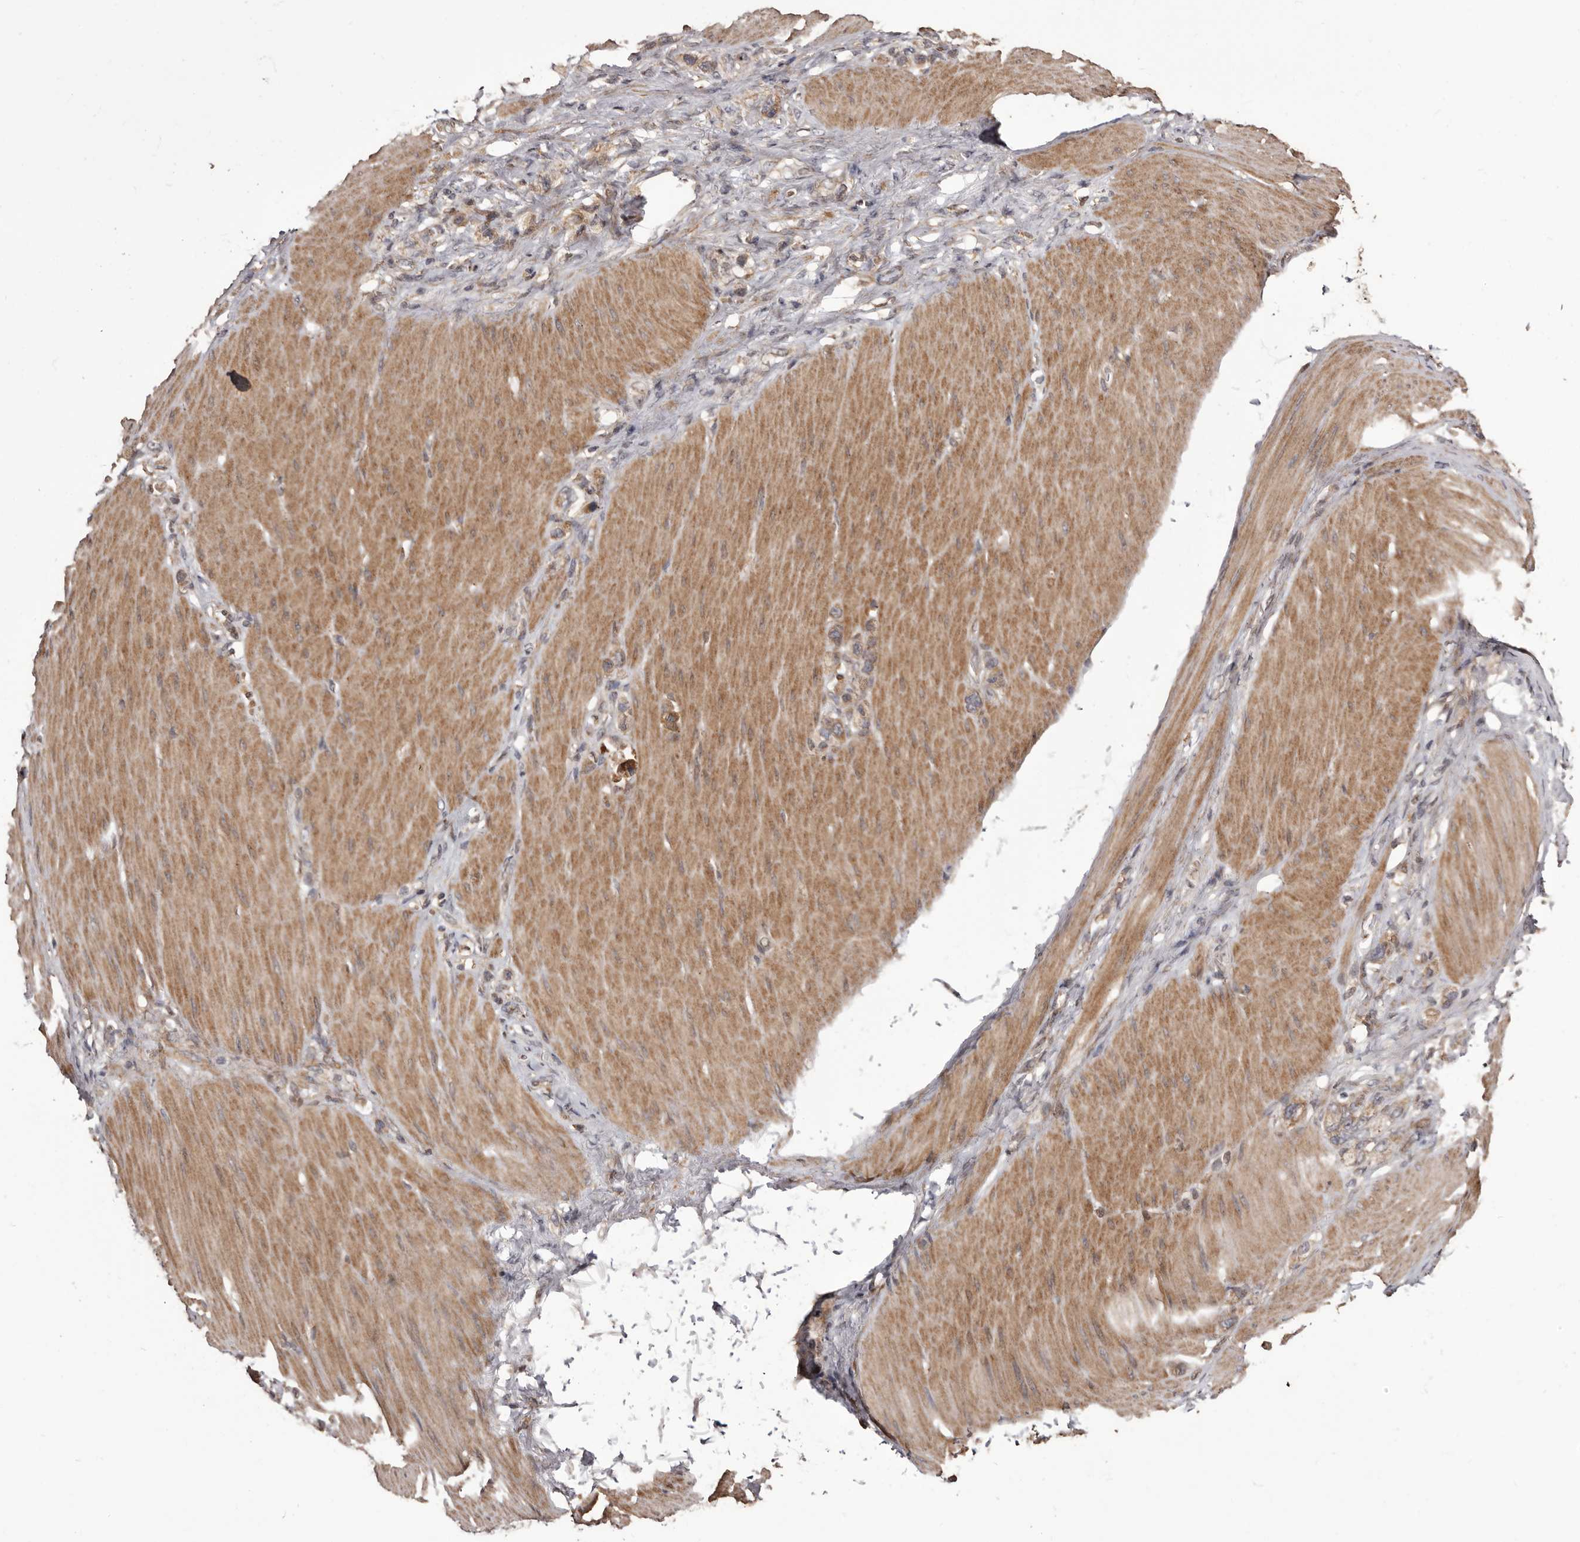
{"staining": {"intensity": "moderate", "quantity": "<25%", "location": "cytoplasmic/membranous"}, "tissue": "stomach cancer", "cell_type": "Tumor cells", "image_type": "cancer", "snomed": [{"axis": "morphology", "description": "Adenocarcinoma, NOS"}, {"axis": "topography", "description": "Stomach"}], "caption": "This is a micrograph of IHC staining of stomach cancer (adenocarcinoma), which shows moderate positivity in the cytoplasmic/membranous of tumor cells.", "gene": "ZCCHC7", "patient": {"sex": "female", "age": 65}}